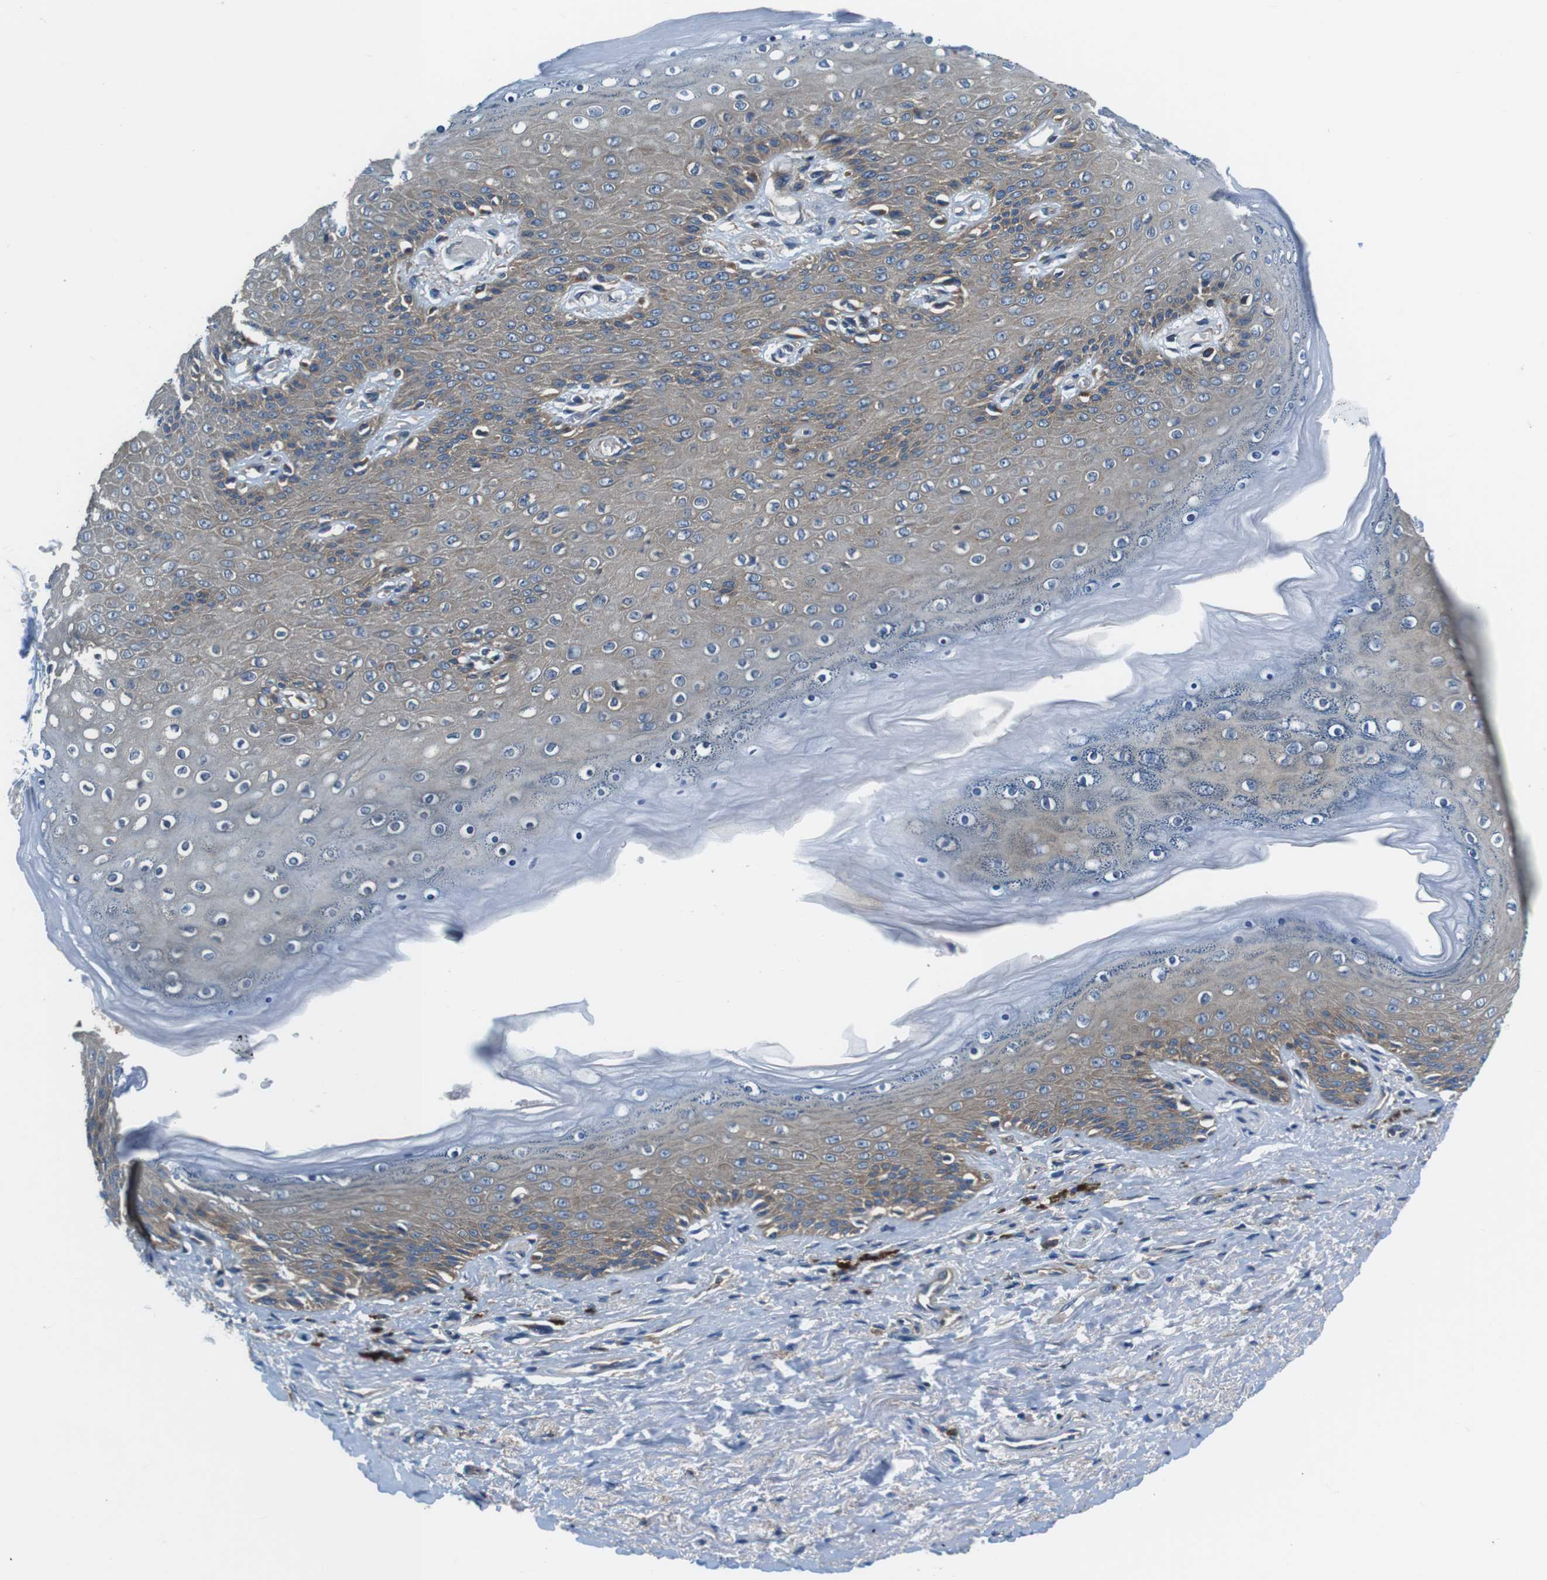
{"staining": {"intensity": "weak", "quantity": "25%-75%", "location": "cytoplasmic/membranous"}, "tissue": "skin", "cell_type": "Epidermal cells", "image_type": "normal", "snomed": [{"axis": "morphology", "description": "Normal tissue, NOS"}, {"axis": "topography", "description": "Anal"}], "caption": "Protein analysis of benign skin reveals weak cytoplasmic/membranous positivity in about 25%-75% of epidermal cells. The protein is stained brown, and the nuclei are stained in blue (DAB (3,3'-diaminobenzidine) IHC with brightfield microscopy, high magnification).", "gene": "DENND4C", "patient": {"sex": "female", "age": 46}}